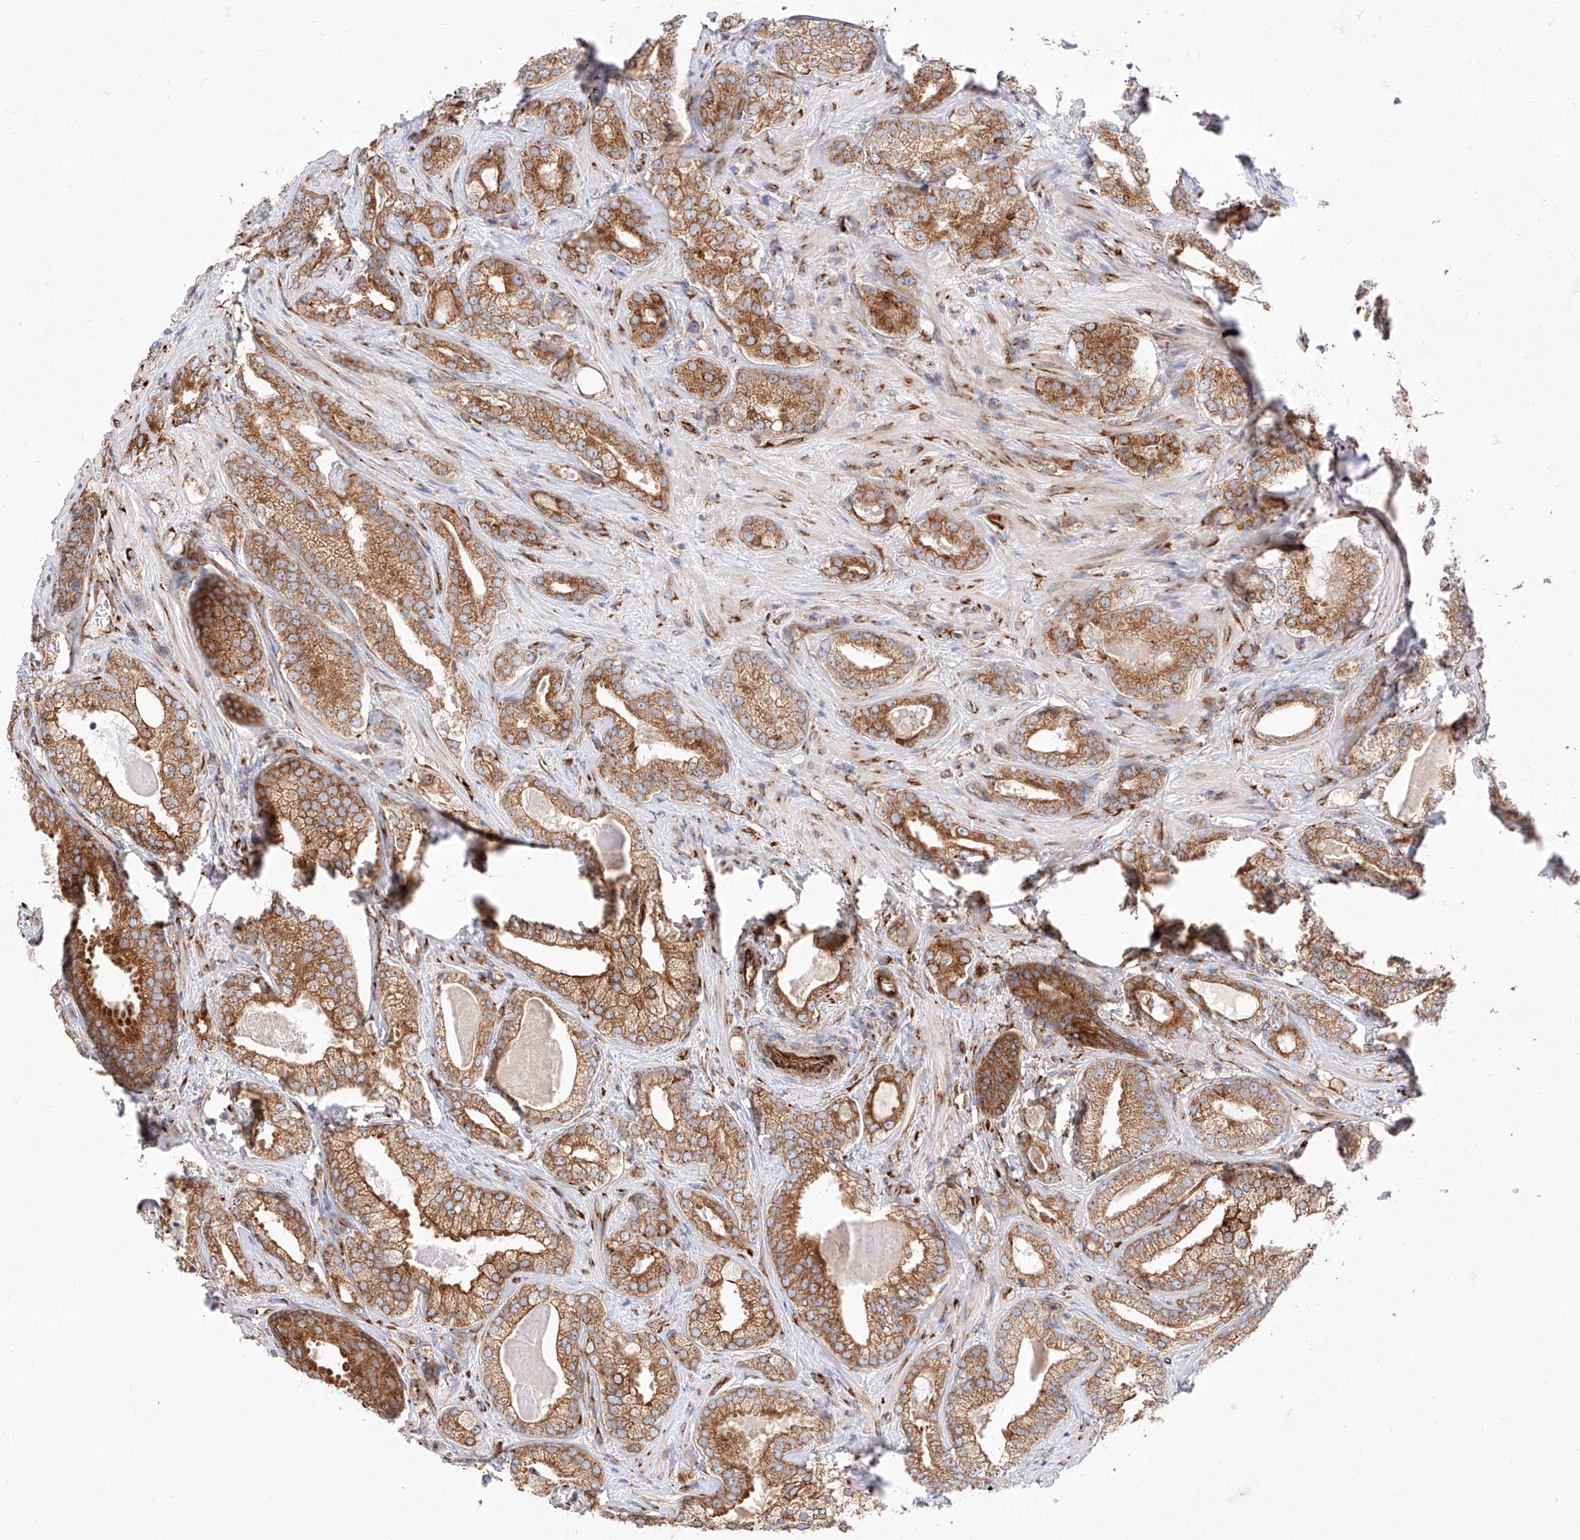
{"staining": {"intensity": "strong", "quantity": ">75%", "location": "cytoplasmic/membranous"}, "tissue": "prostate cancer", "cell_type": "Tumor cells", "image_type": "cancer", "snomed": [{"axis": "morphology", "description": "Normal morphology"}, {"axis": "morphology", "description": "Adenocarcinoma, Low grade"}, {"axis": "topography", "description": "Prostate"}], "caption": "Immunohistochemical staining of prostate cancer (adenocarcinoma (low-grade)) displays strong cytoplasmic/membranous protein expression in about >75% of tumor cells. (Brightfield microscopy of DAB IHC at high magnification).", "gene": "CSGALNACT2", "patient": {"sex": "male", "age": 72}}